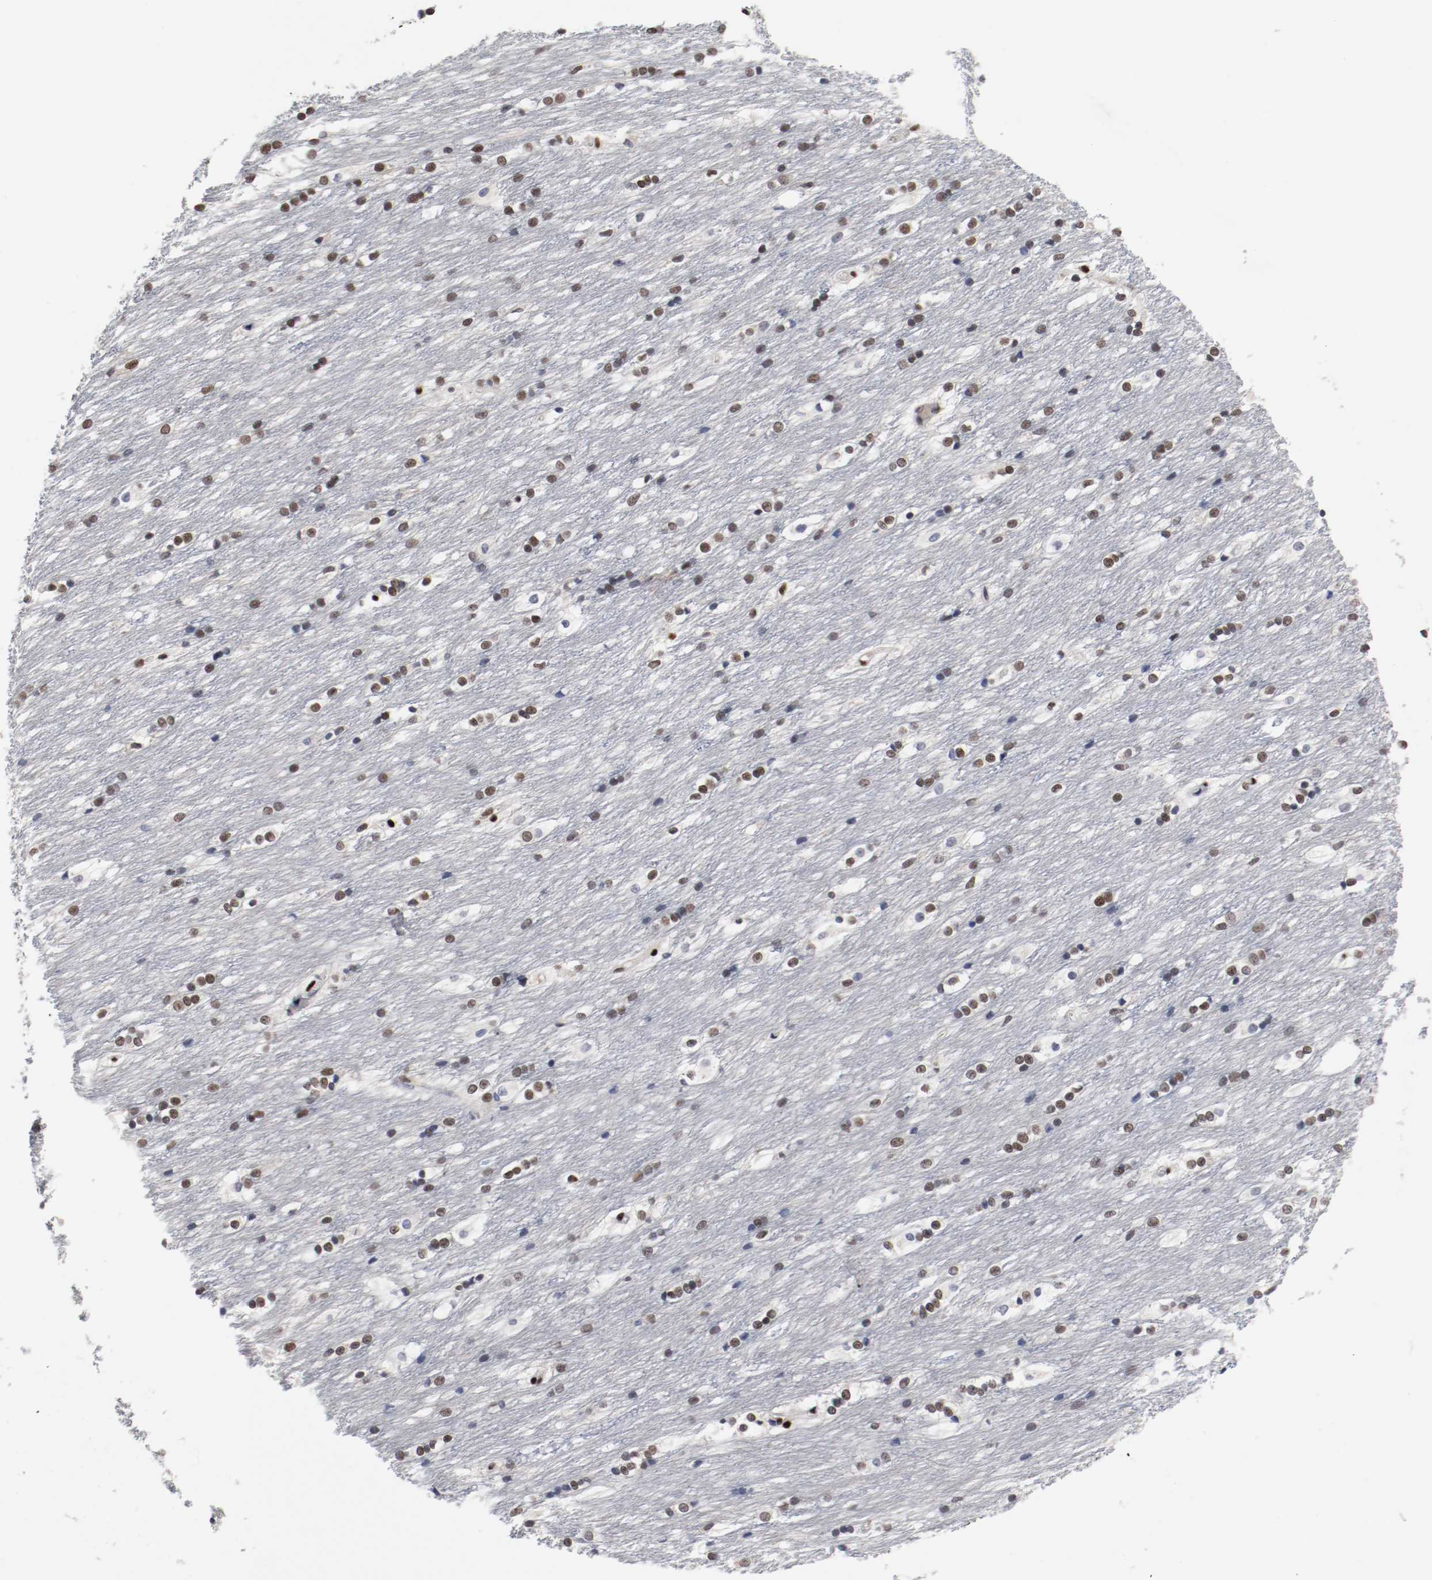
{"staining": {"intensity": "moderate", "quantity": "25%-75%", "location": "nuclear"}, "tissue": "caudate", "cell_type": "Glial cells", "image_type": "normal", "snomed": [{"axis": "morphology", "description": "Normal tissue, NOS"}, {"axis": "topography", "description": "Lateral ventricle wall"}], "caption": "Immunohistochemical staining of unremarkable caudate demonstrates medium levels of moderate nuclear positivity in approximately 25%-75% of glial cells. (DAB IHC, brown staining for protein, blue staining for nuclei).", "gene": "MEF2D", "patient": {"sex": "female", "age": 19}}